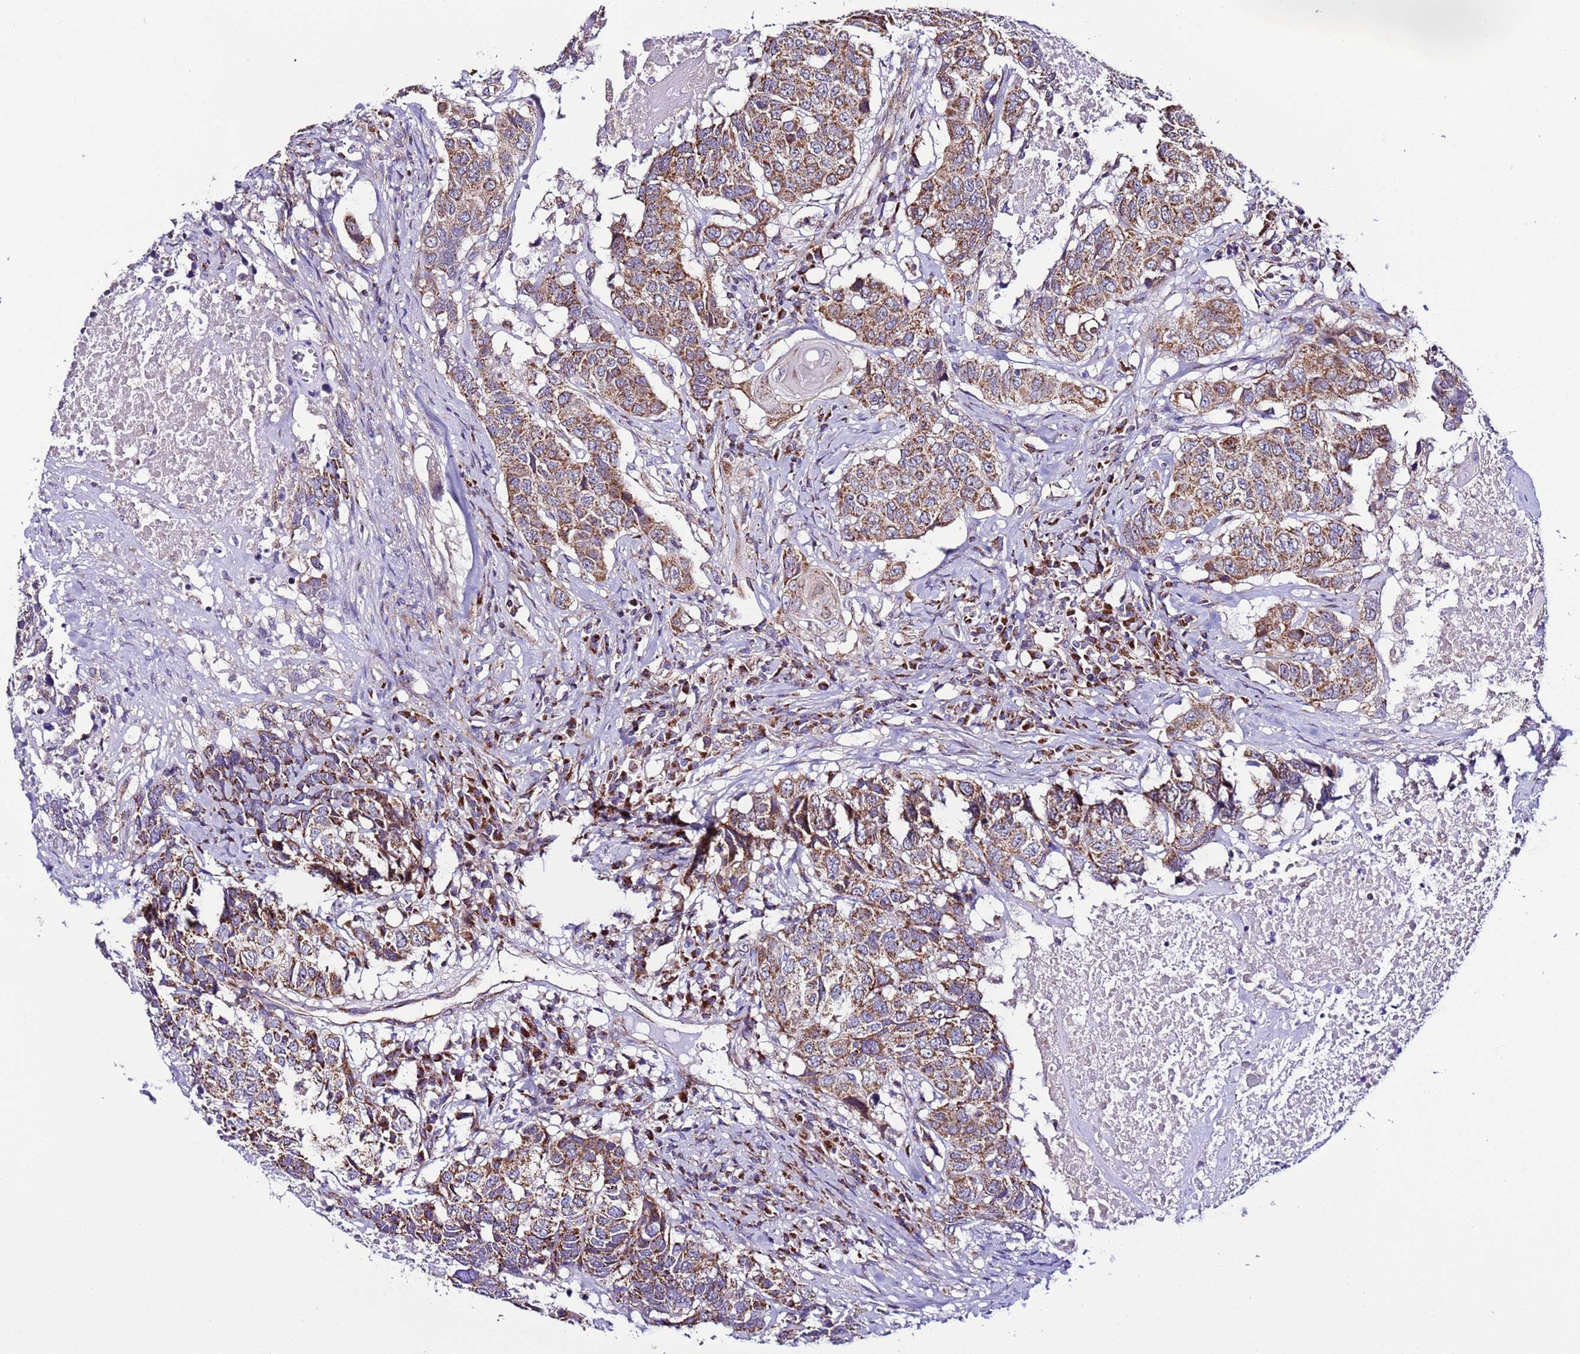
{"staining": {"intensity": "moderate", "quantity": ">75%", "location": "cytoplasmic/membranous"}, "tissue": "head and neck cancer", "cell_type": "Tumor cells", "image_type": "cancer", "snomed": [{"axis": "morphology", "description": "Squamous cell carcinoma, NOS"}, {"axis": "topography", "description": "Head-Neck"}], "caption": "Immunohistochemical staining of head and neck squamous cell carcinoma shows medium levels of moderate cytoplasmic/membranous protein positivity in approximately >75% of tumor cells.", "gene": "AHI1", "patient": {"sex": "male", "age": 66}}